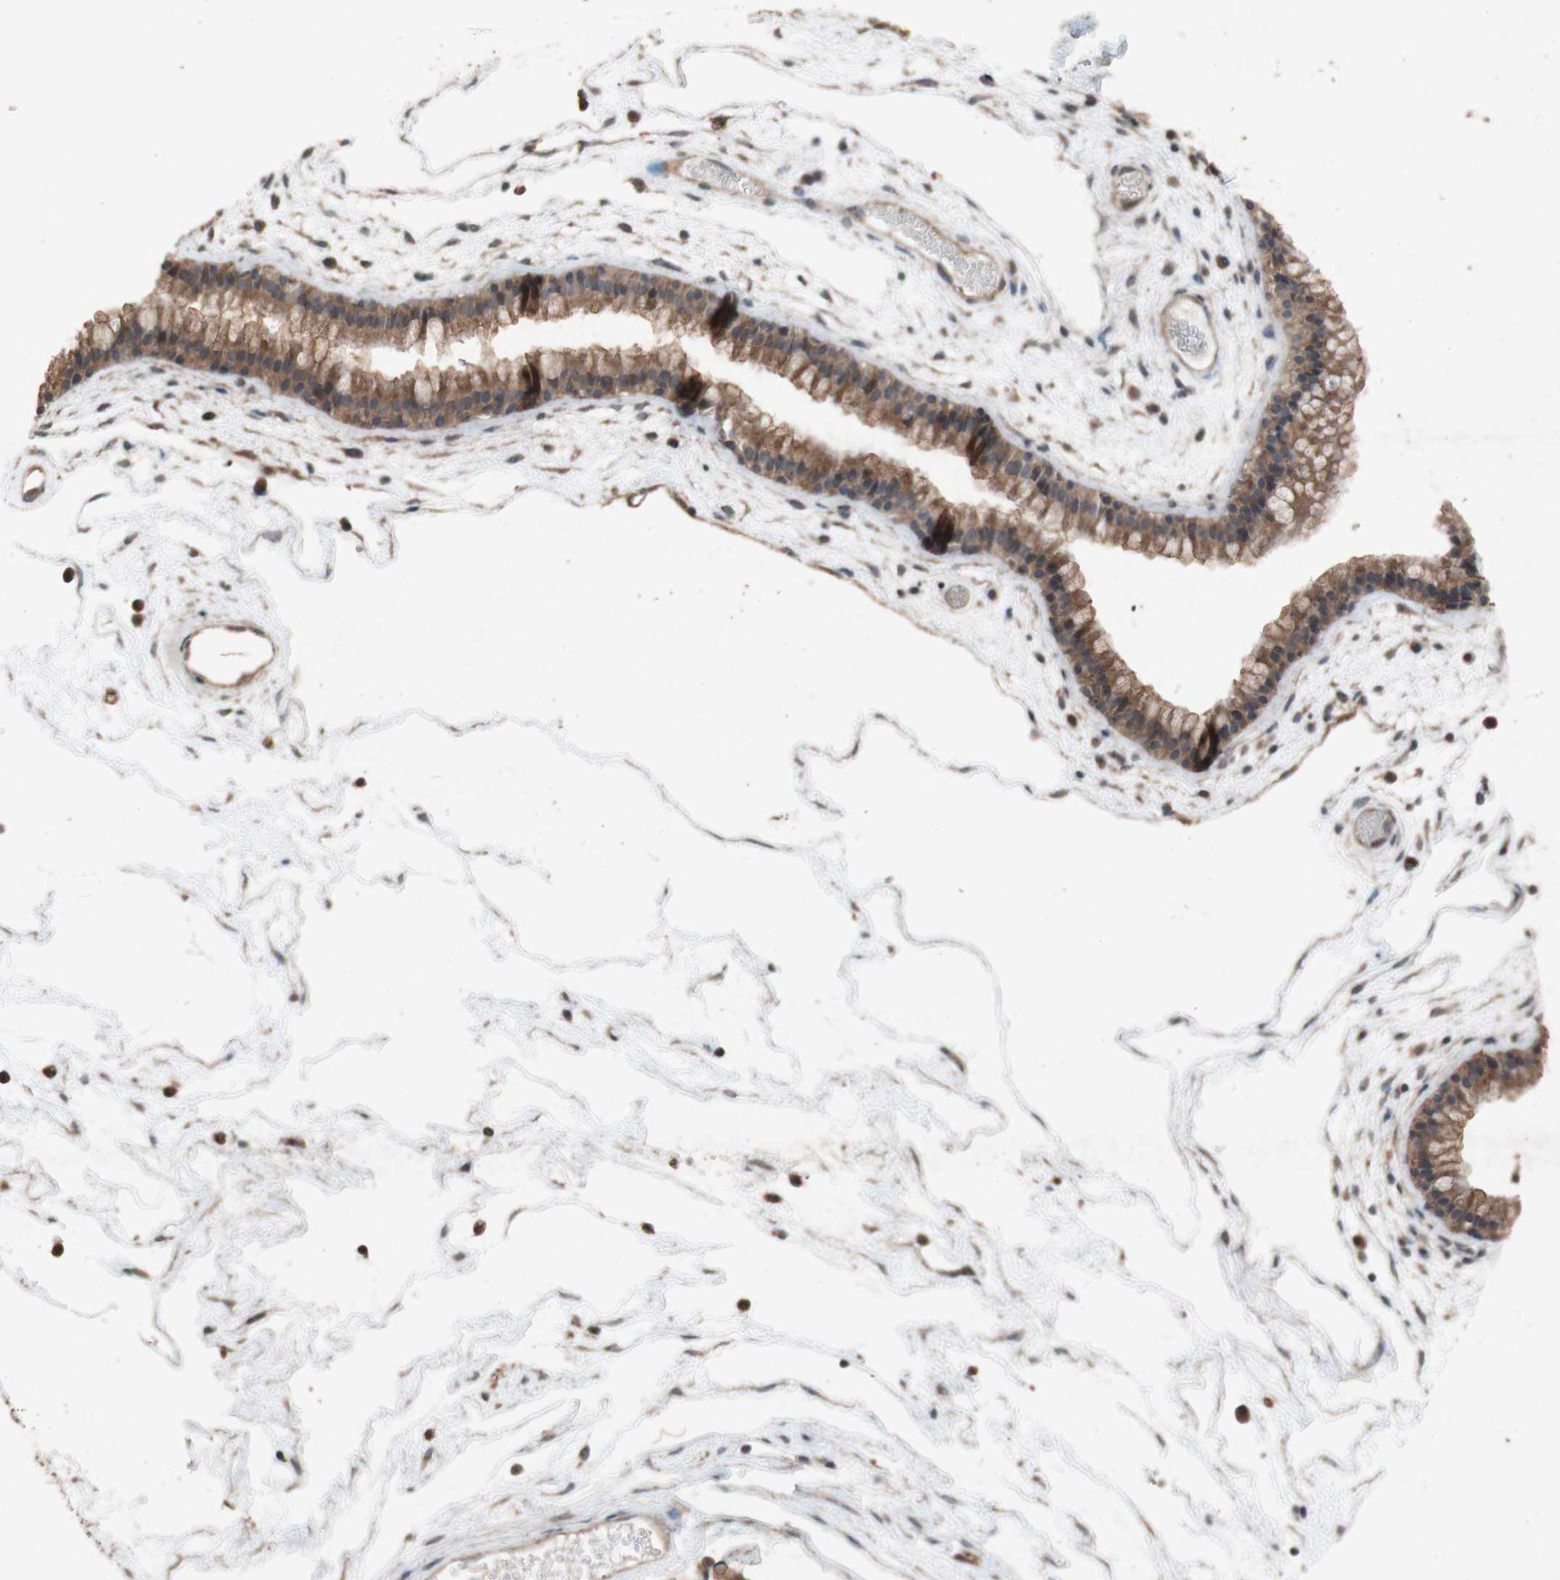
{"staining": {"intensity": "moderate", "quantity": ">75%", "location": "cytoplasmic/membranous"}, "tissue": "nasopharynx", "cell_type": "Respiratory epithelial cells", "image_type": "normal", "snomed": [{"axis": "morphology", "description": "Normal tissue, NOS"}, {"axis": "morphology", "description": "Inflammation, NOS"}, {"axis": "topography", "description": "Nasopharynx"}], "caption": "A micrograph of human nasopharynx stained for a protein displays moderate cytoplasmic/membranous brown staining in respiratory epithelial cells. (Stains: DAB (3,3'-diaminobenzidine) in brown, nuclei in blue, Microscopy: brightfield microscopy at high magnification).", "gene": "ATP6V1F", "patient": {"sex": "male", "age": 48}}